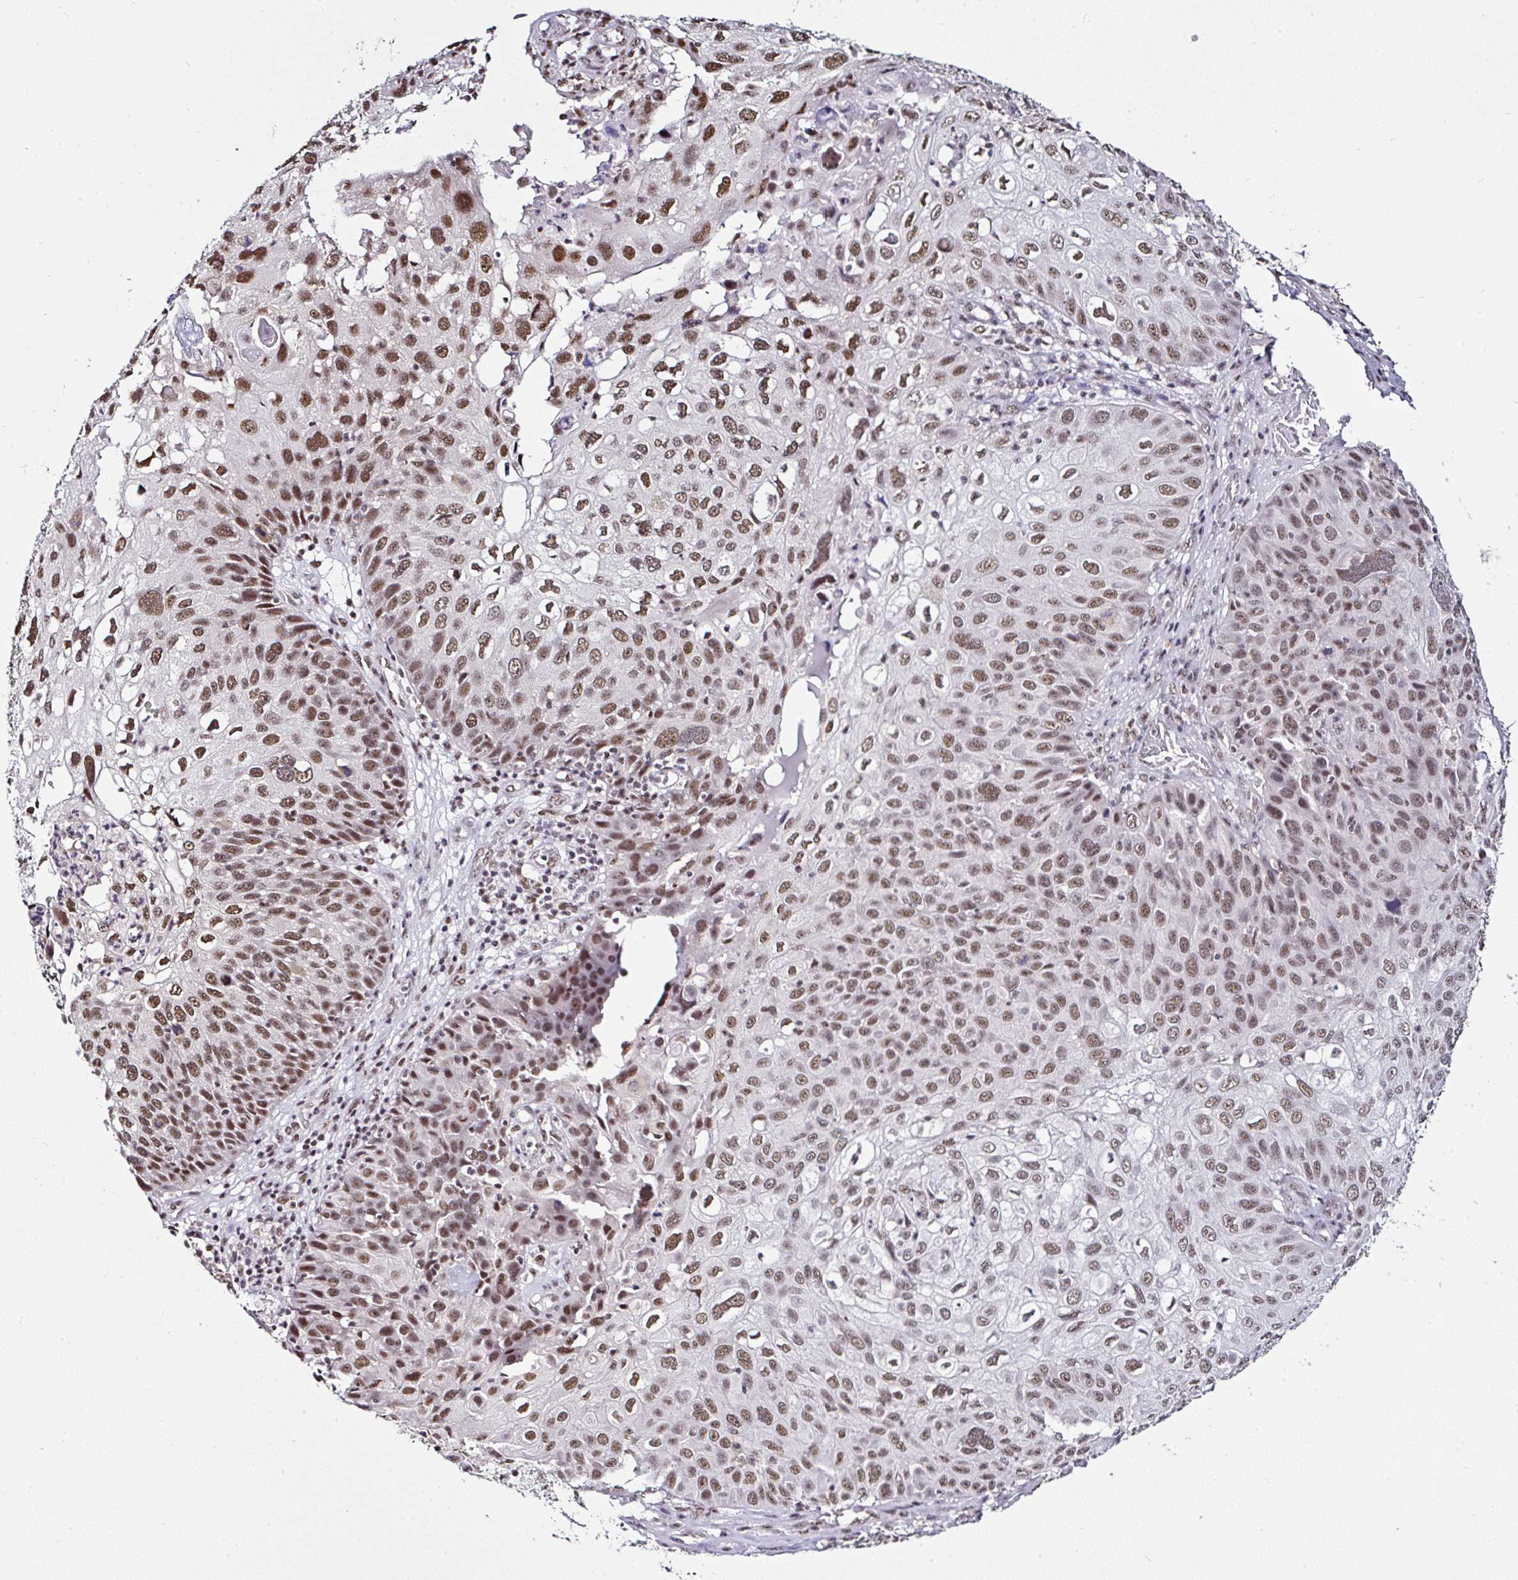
{"staining": {"intensity": "moderate", "quantity": ">75%", "location": "nuclear"}, "tissue": "skin cancer", "cell_type": "Tumor cells", "image_type": "cancer", "snomed": [{"axis": "morphology", "description": "Squamous cell carcinoma, NOS"}, {"axis": "topography", "description": "Skin"}], "caption": "Human skin cancer stained with a protein marker reveals moderate staining in tumor cells.", "gene": "PTPN2", "patient": {"sex": "male", "age": 87}}